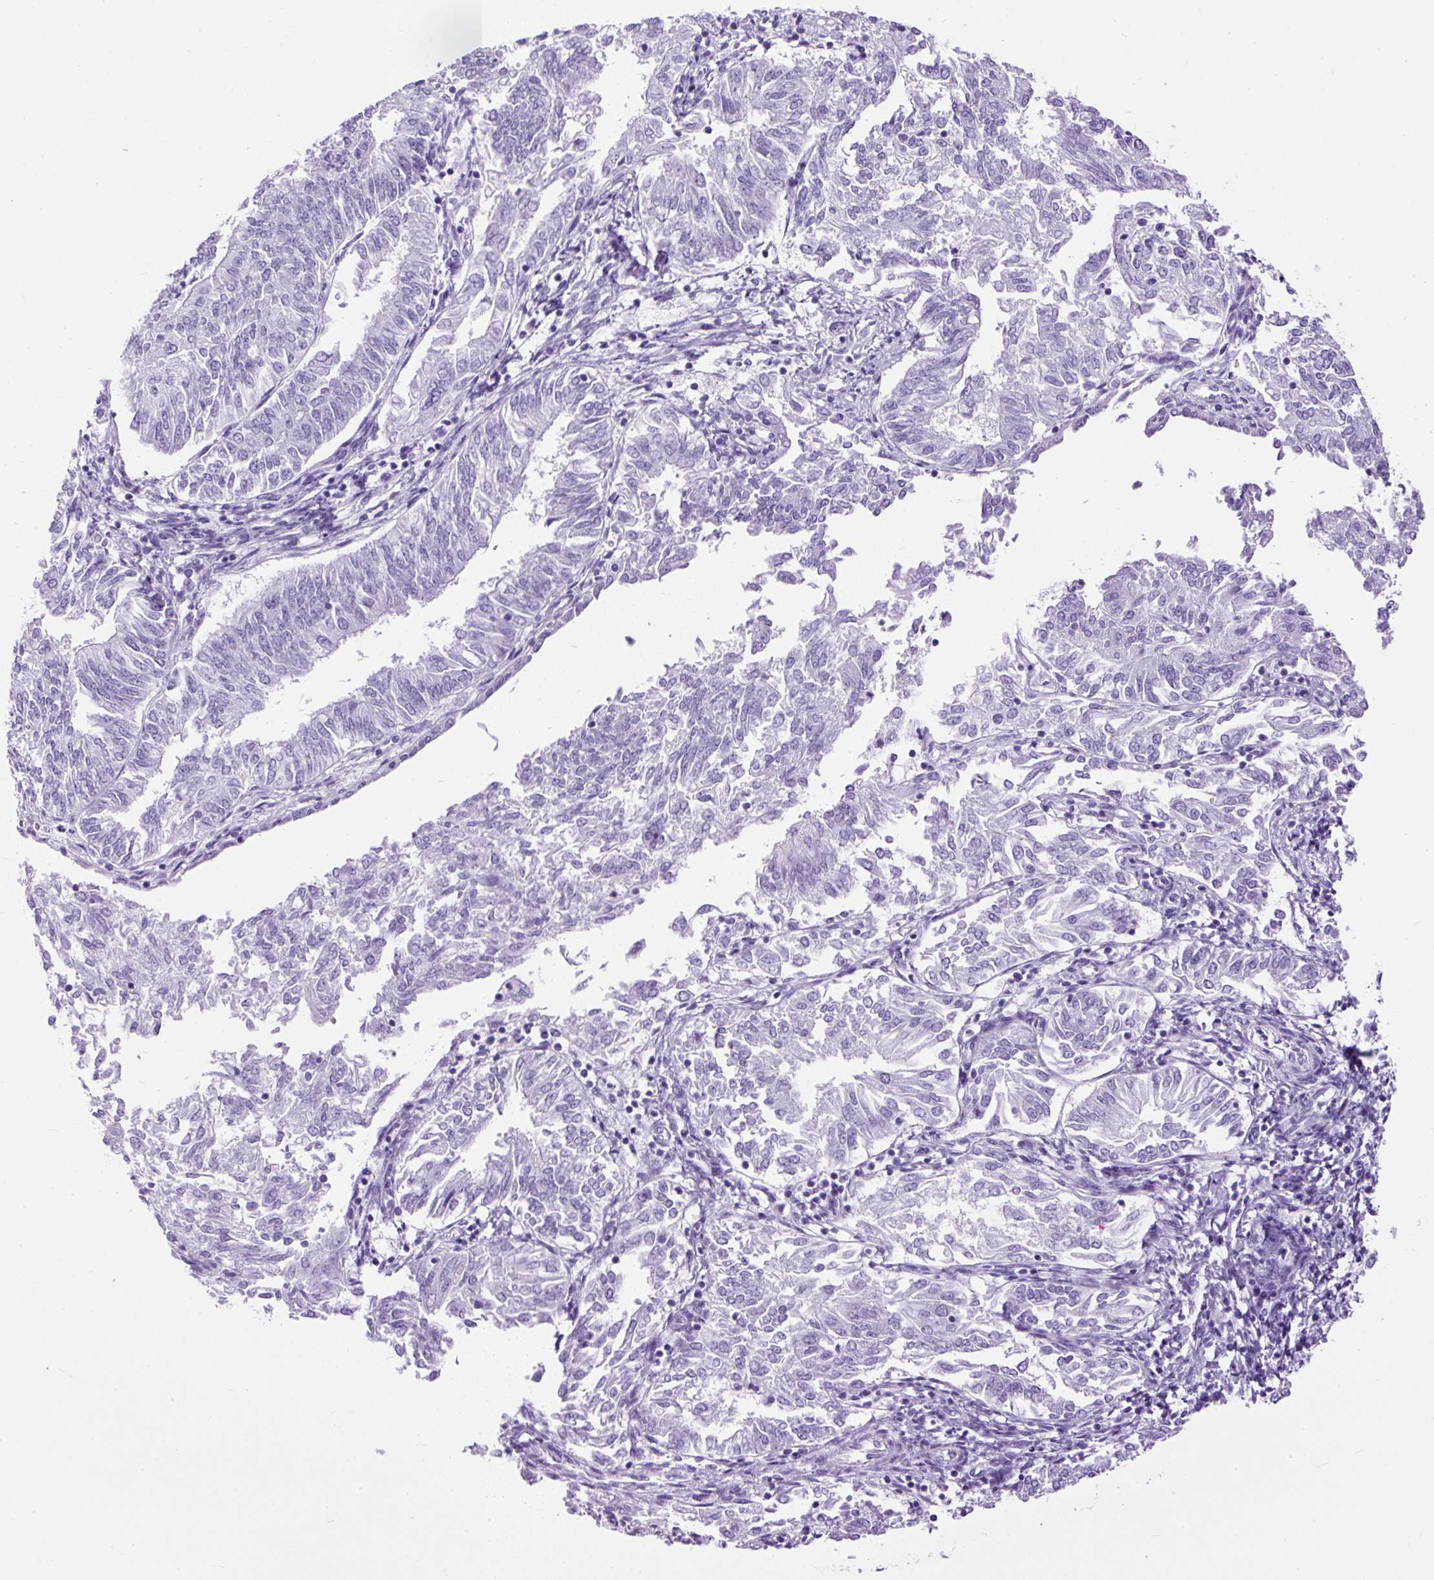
{"staining": {"intensity": "negative", "quantity": "none", "location": "none"}, "tissue": "endometrial cancer", "cell_type": "Tumor cells", "image_type": "cancer", "snomed": [{"axis": "morphology", "description": "Adenocarcinoma, NOS"}, {"axis": "topography", "description": "Endometrium"}], "caption": "Protein analysis of endometrial adenocarcinoma reveals no significant positivity in tumor cells. (DAB (3,3'-diaminobenzidine) IHC visualized using brightfield microscopy, high magnification).", "gene": "CEL", "patient": {"sex": "female", "age": 58}}